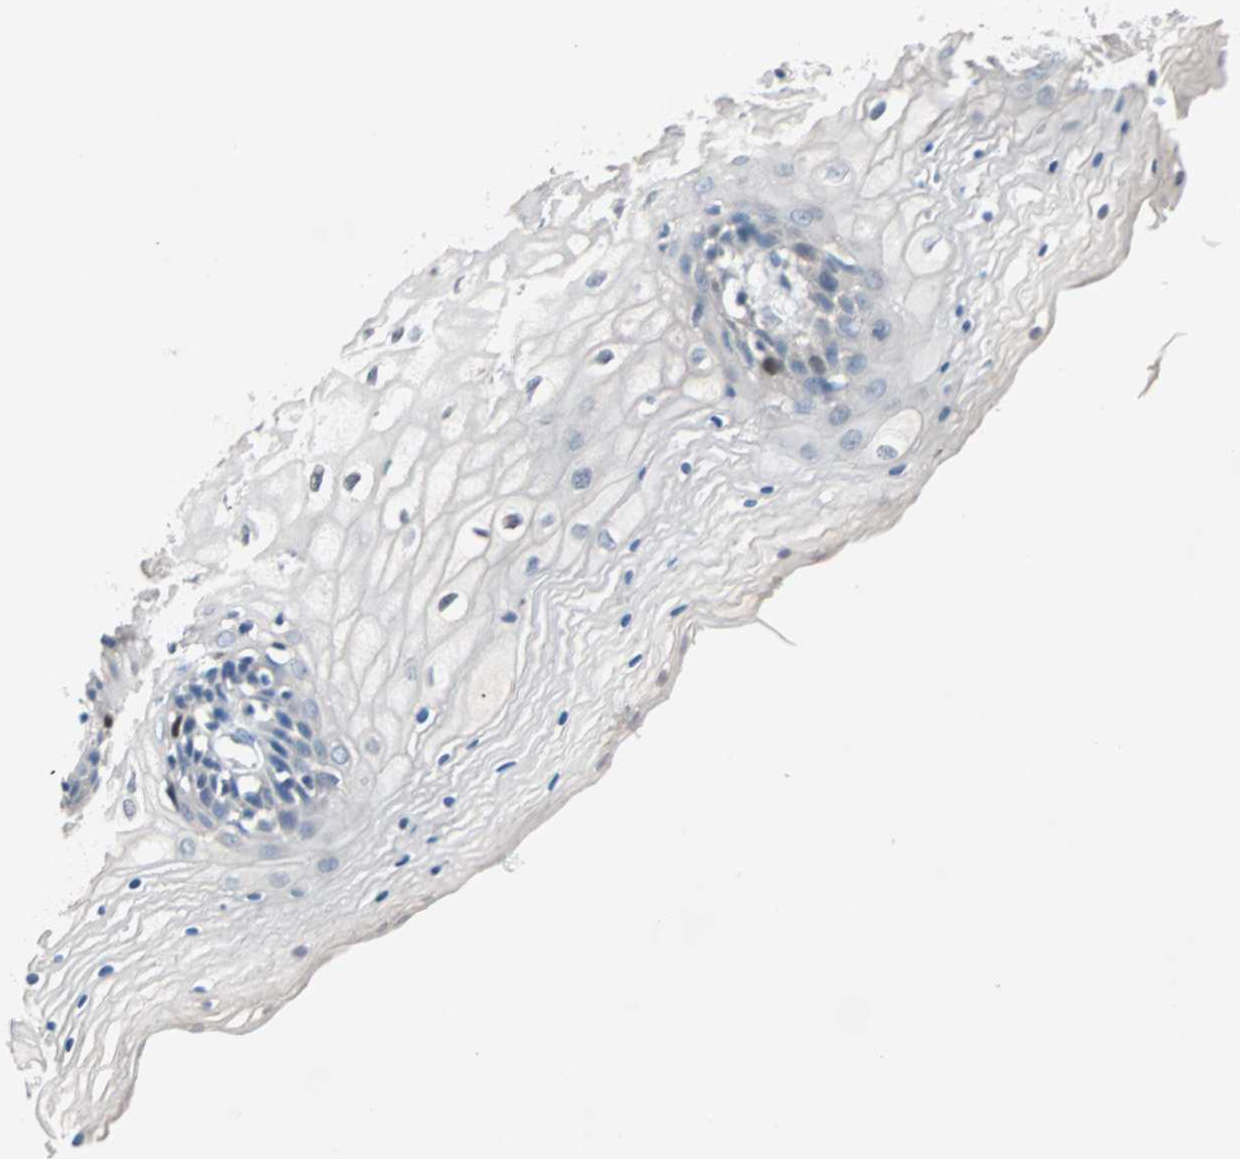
{"staining": {"intensity": "strong", "quantity": "<25%", "location": "nuclear"}, "tissue": "vagina", "cell_type": "Squamous epithelial cells", "image_type": "normal", "snomed": [{"axis": "morphology", "description": "Normal tissue, NOS"}, {"axis": "topography", "description": "Vagina"}], "caption": "This is a micrograph of IHC staining of normal vagina, which shows strong staining in the nuclear of squamous epithelial cells.", "gene": "CCNE2", "patient": {"sex": "female", "age": 34}}